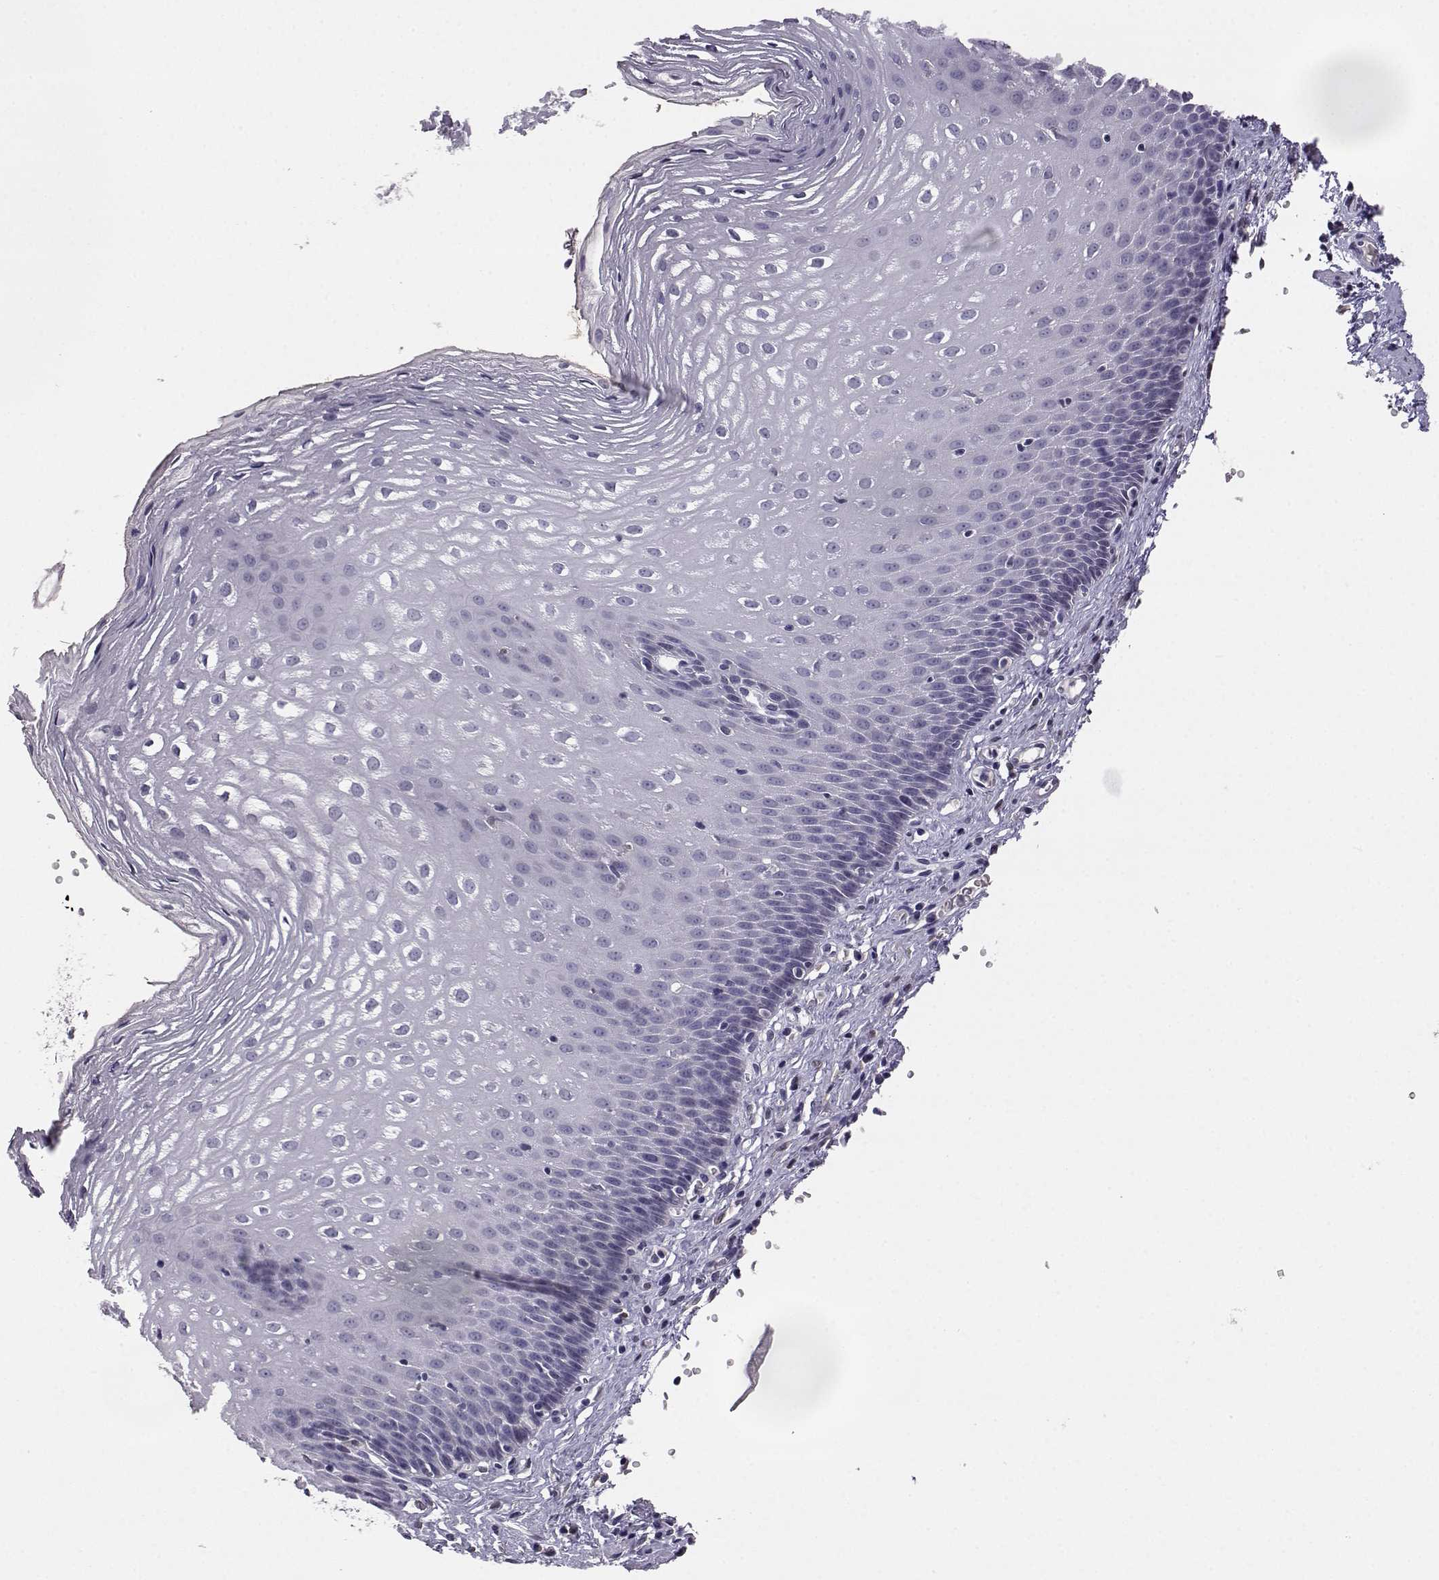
{"staining": {"intensity": "negative", "quantity": "none", "location": "none"}, "tissue": "esophagus", "cell_type": "Squamous epithelial cells", "image_type": "normal", "snomed": [{"axis": "morphology", "description": "Normal tissue, NOS"}, {"axis": "topography", "description": "Esophagus"}], "caption": "The immunohistochemistry (IHC) micrograph has no significant positivity in squamous epithelial cells of esophagus.", "gene": "AKR1B1", "patient": {"sex": "male", "age": 72}}